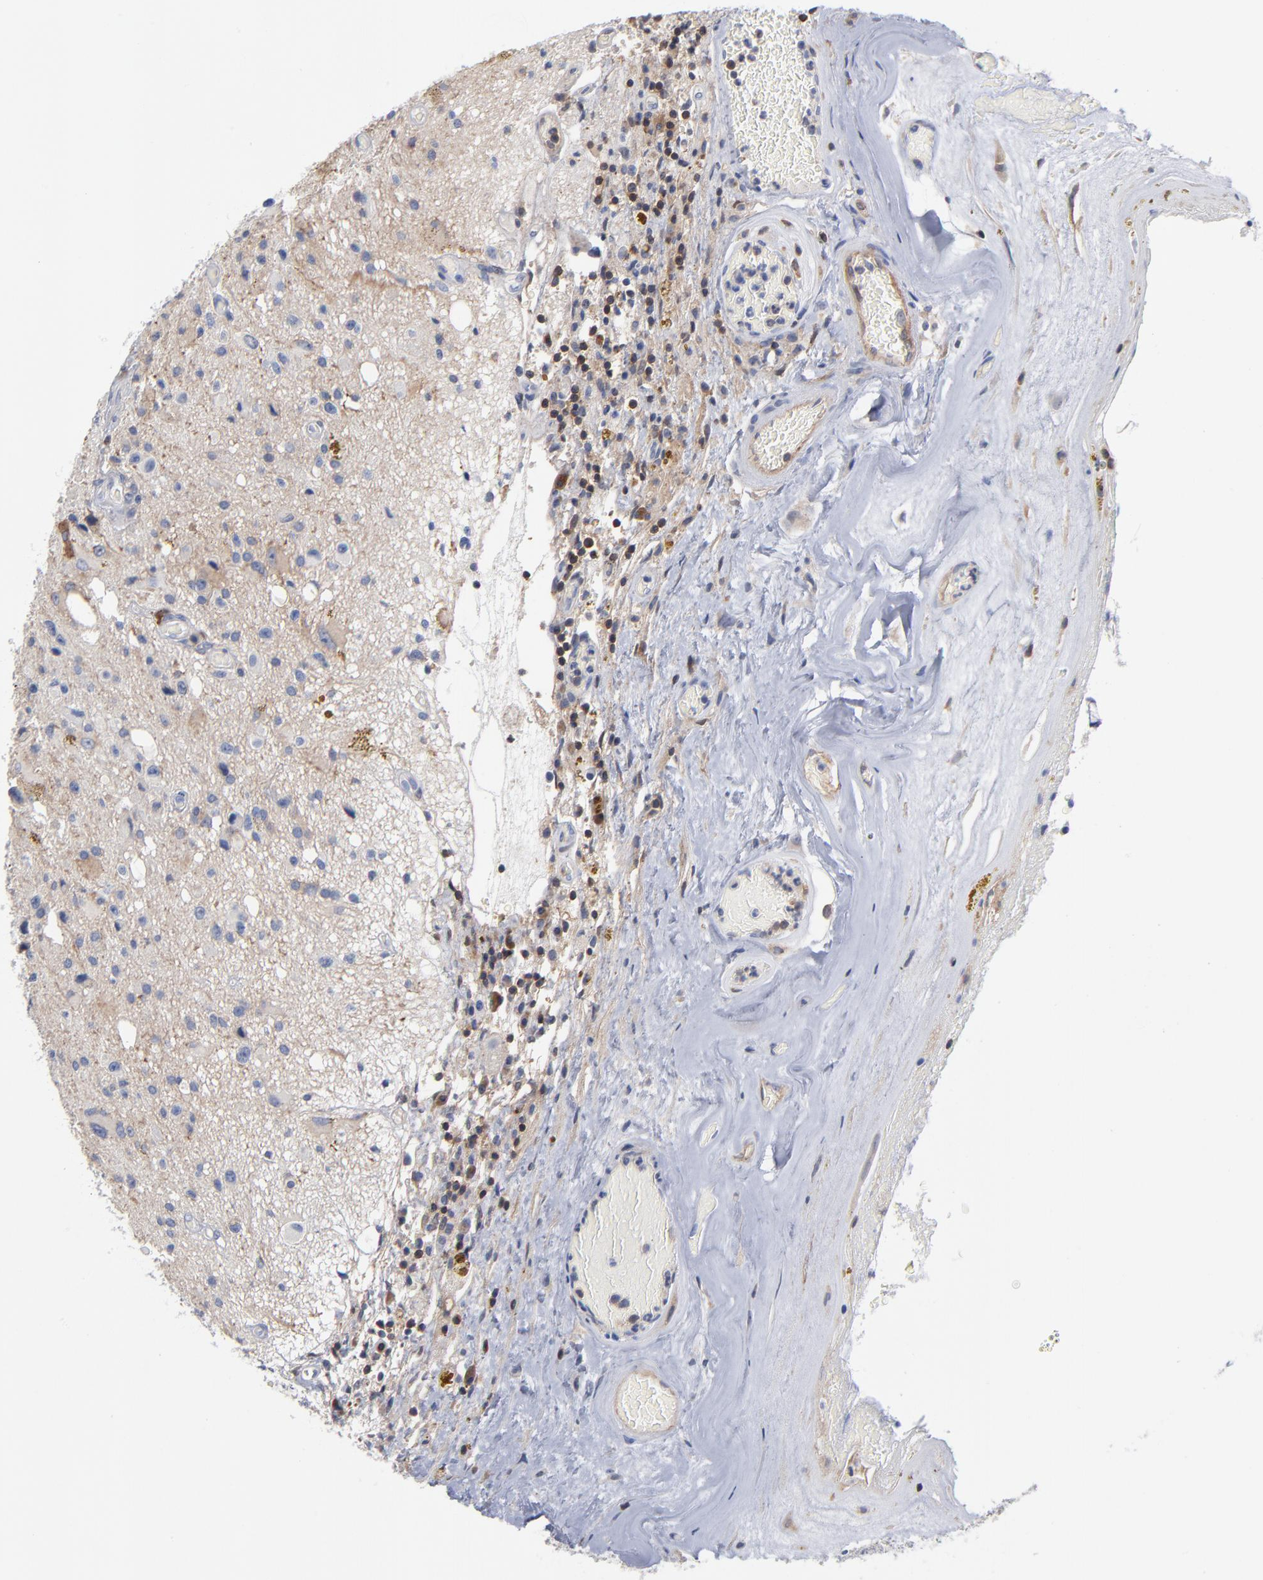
{"staining": {"intensity": "weak", "quantity": ">75%", "location": "cytoplasmic/membranous"}, "tissue": "glioma", "cell_type": "Tumor cells", "image_type": "cancer", "snomed": [{"axis": "morphology", "description": "Glioma, malignant, Low grade"}, {"axis": "topography", "description": "Brain"}], "caption": "Weak cytoplasmic/membranous protein positivity is identified in about >75% of tumor cells in glioma.", "gene": "PDLIM2", "patient": {"sex": "male", "age": 58}}